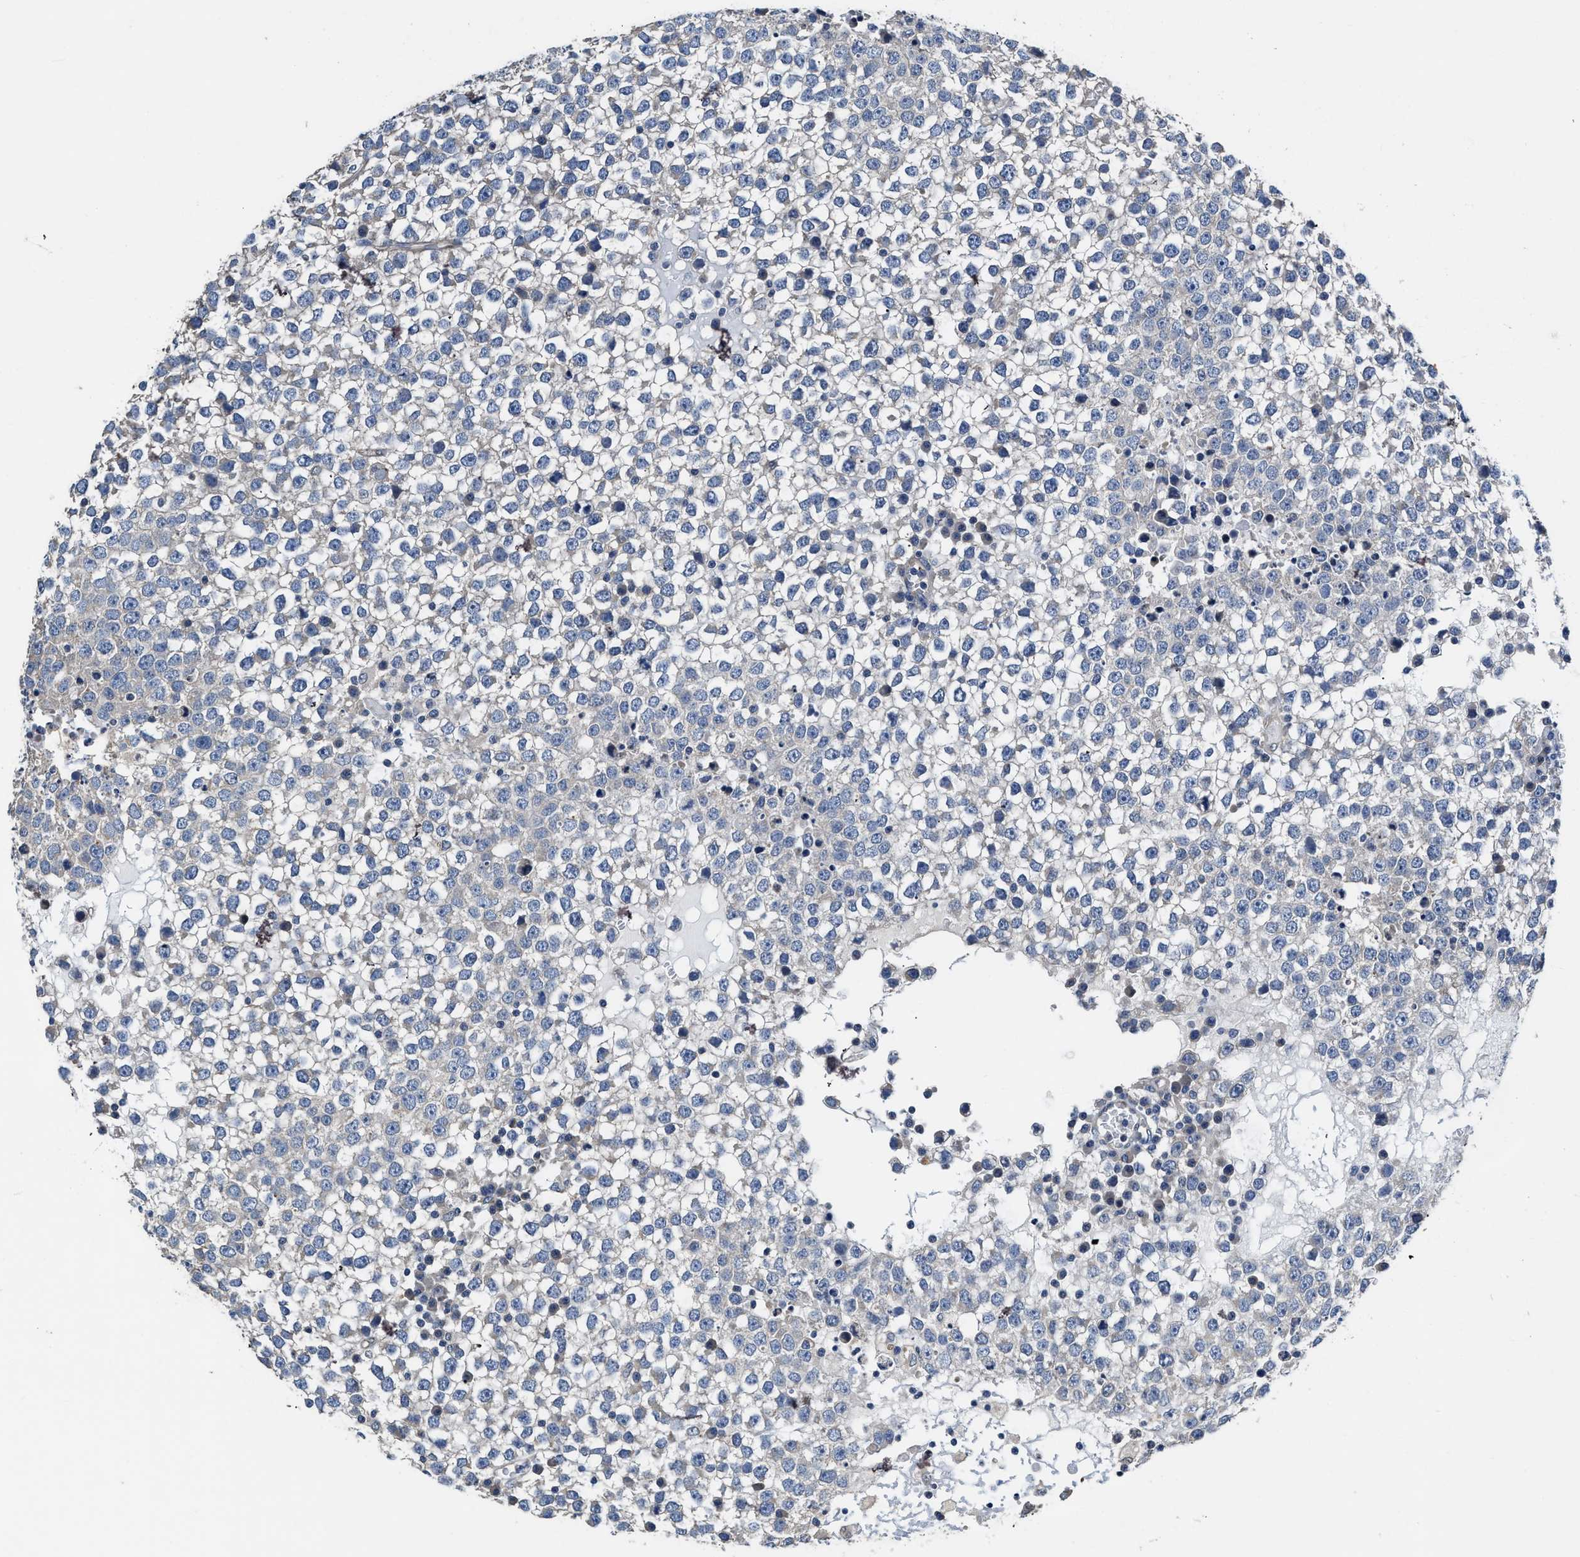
{"staining": {"intensity": "negative", "quantity": "none", "location": "none"}, "tissue": "testis cancer", "cell_type": "Tumor cells", "image_type": "cancer", "snomed": [{"axis": "morphology", "description": "Seminoma, NOS"}, {"axis": "topography", "description": "Testis"}], "caption": "Immunohistochemistry (IHC) histopathology image of testis seminoma stained for a protein (brown), which exhibits no expression in tumor cells. Brightfield microscopy of immunohistochemistry stained with DAB (3,3'-diaminobenzidine) (brown) and hematoxylin (blue), captured at high magnification.", "gene": "C22orf42", "patient": {"sex": "male", "age": 65}}